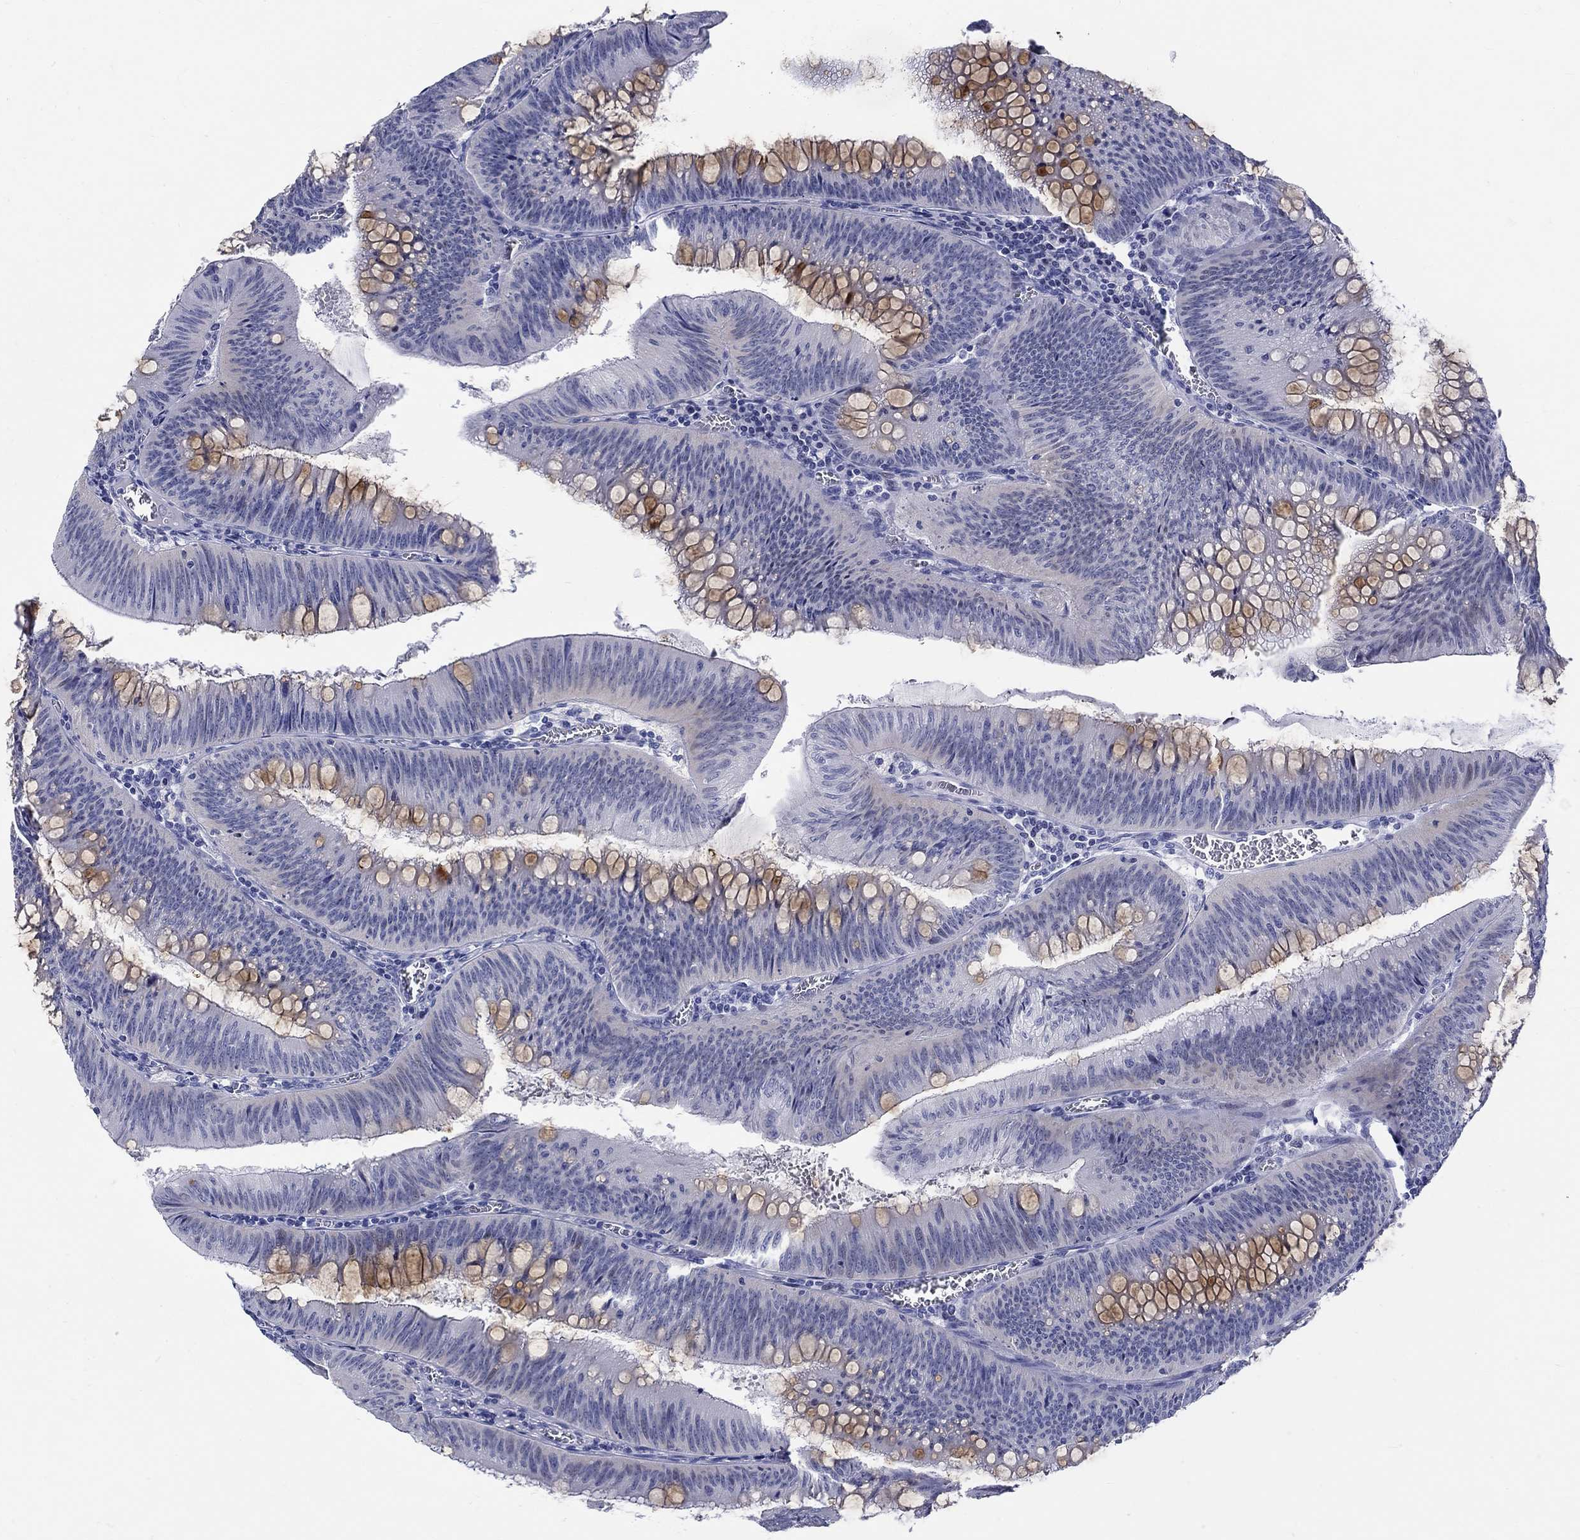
{"staining": {"intensity": "moderate", "quantity": "25%-75%", "location": "cytoplasmic/membranous"}, "tissue": "colorectal cancer", "cell_type": "Tumor cells", "image_type": "cancer", "snomed": [{"axis": "morphology", "description": "Adenocarcinoma, NOS"}, {"axis": "topography", "description": "Rectum"}], "caption": "The histopathology image shows immunohistochemical staining of colorectal adenocarcinoma. There is moderate cytoplasmic/membranous staining is present in about 25%-75% of tumor cells.", "gene": "CRYGS", "patient": {"sex": "female", "age": 72}}